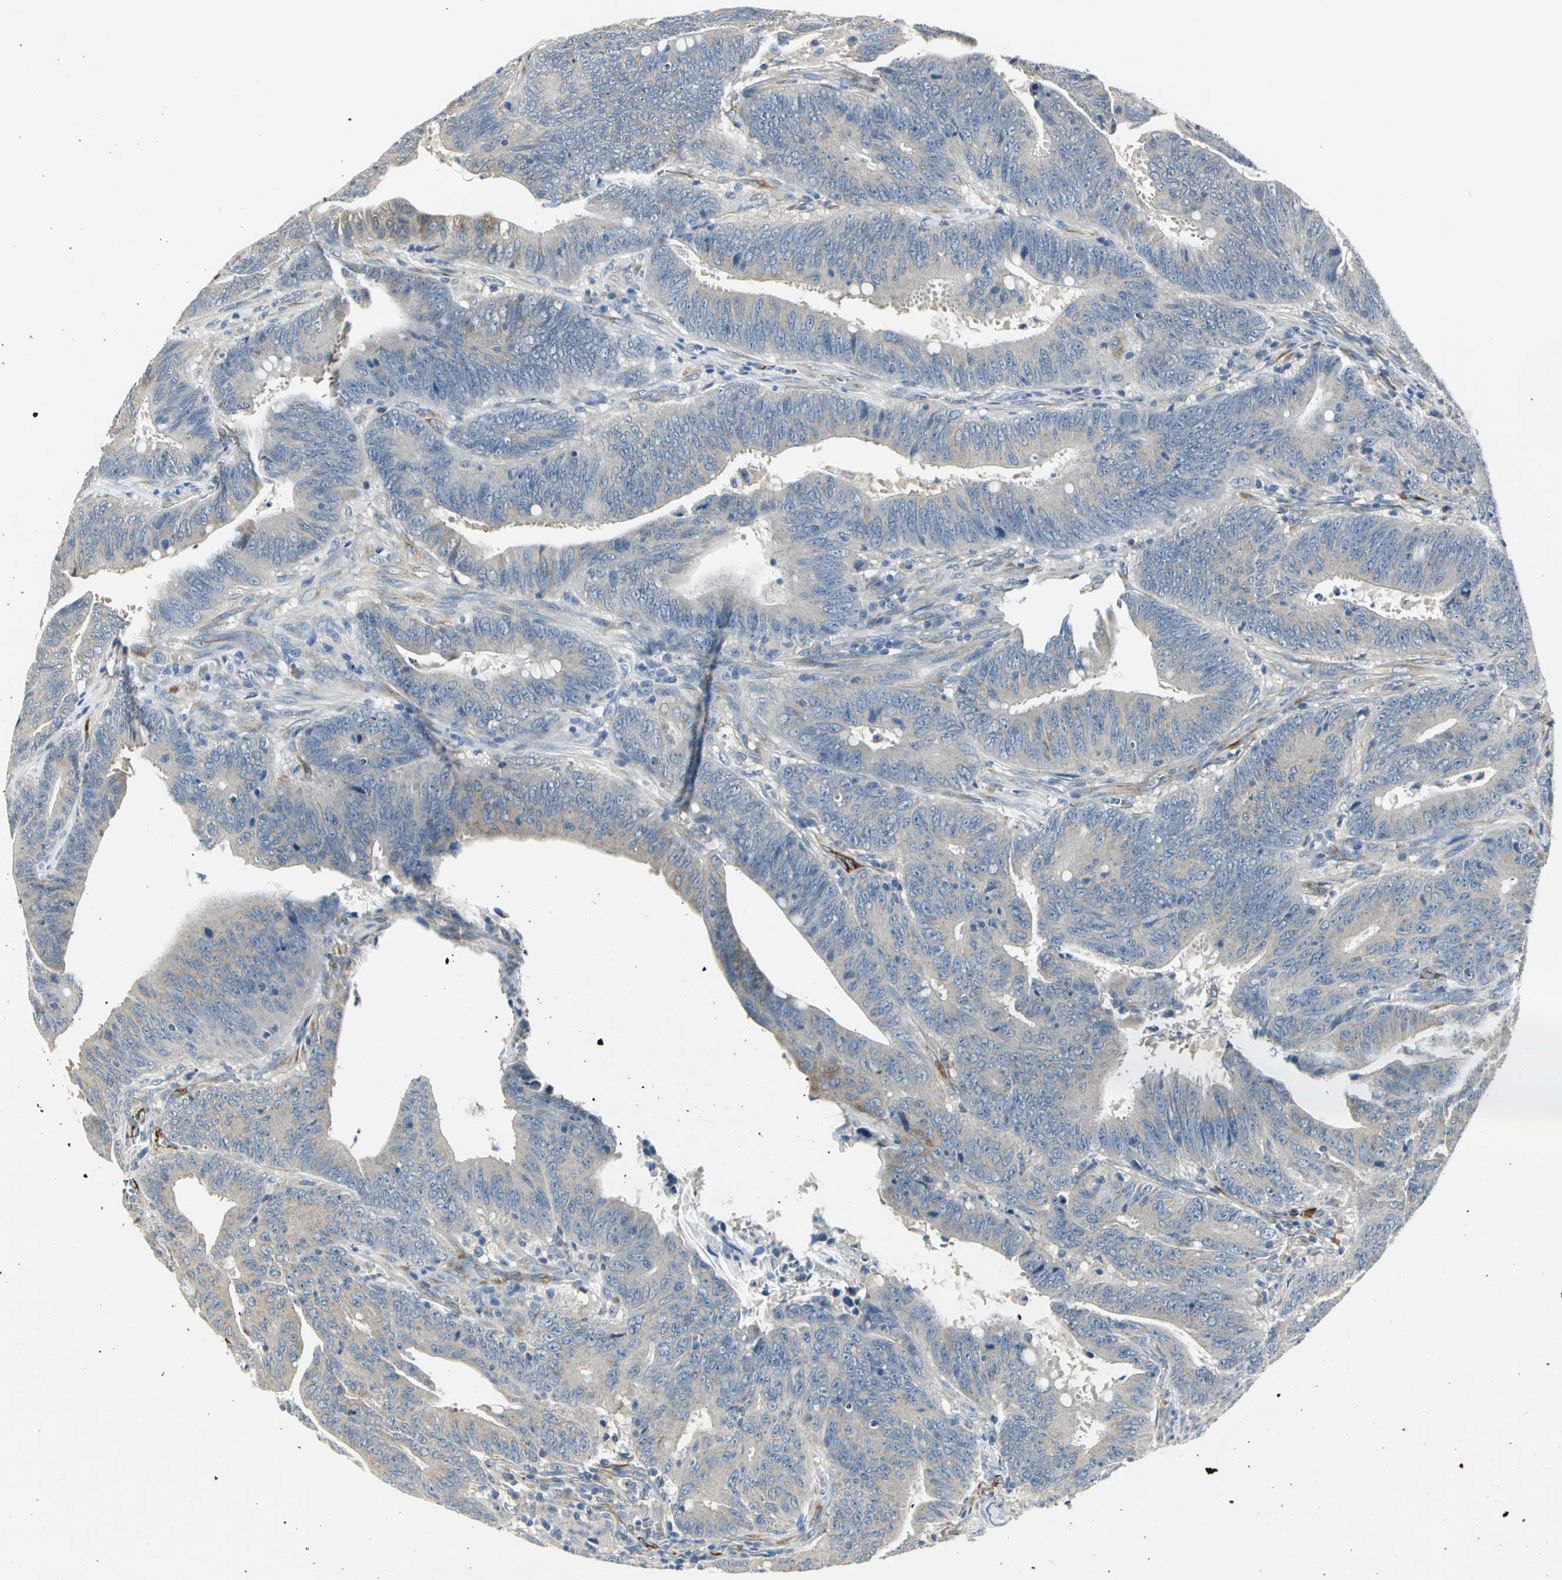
{"staining": {"intensity": "moderate", "quantity": "25%-75%", "location": "cytoplasmic/membranous"}, "tissue": "colorectal cancer", "cell_type": "Tumor cells", "image_type": "cancer", "snomed": [{"axis": "morphology", "description": "Adenocarcinoma, NOS"}, {"axis": "topography", "description": "Colon"}], "caption": "Protein staining exhibits moderate cytoplasmic/membranous positivity in approximately 25%-75% of tumor cells in colorectal cancer.", "gene": "B3GNT2", "patient": {"sex": "male", "age": 45}}